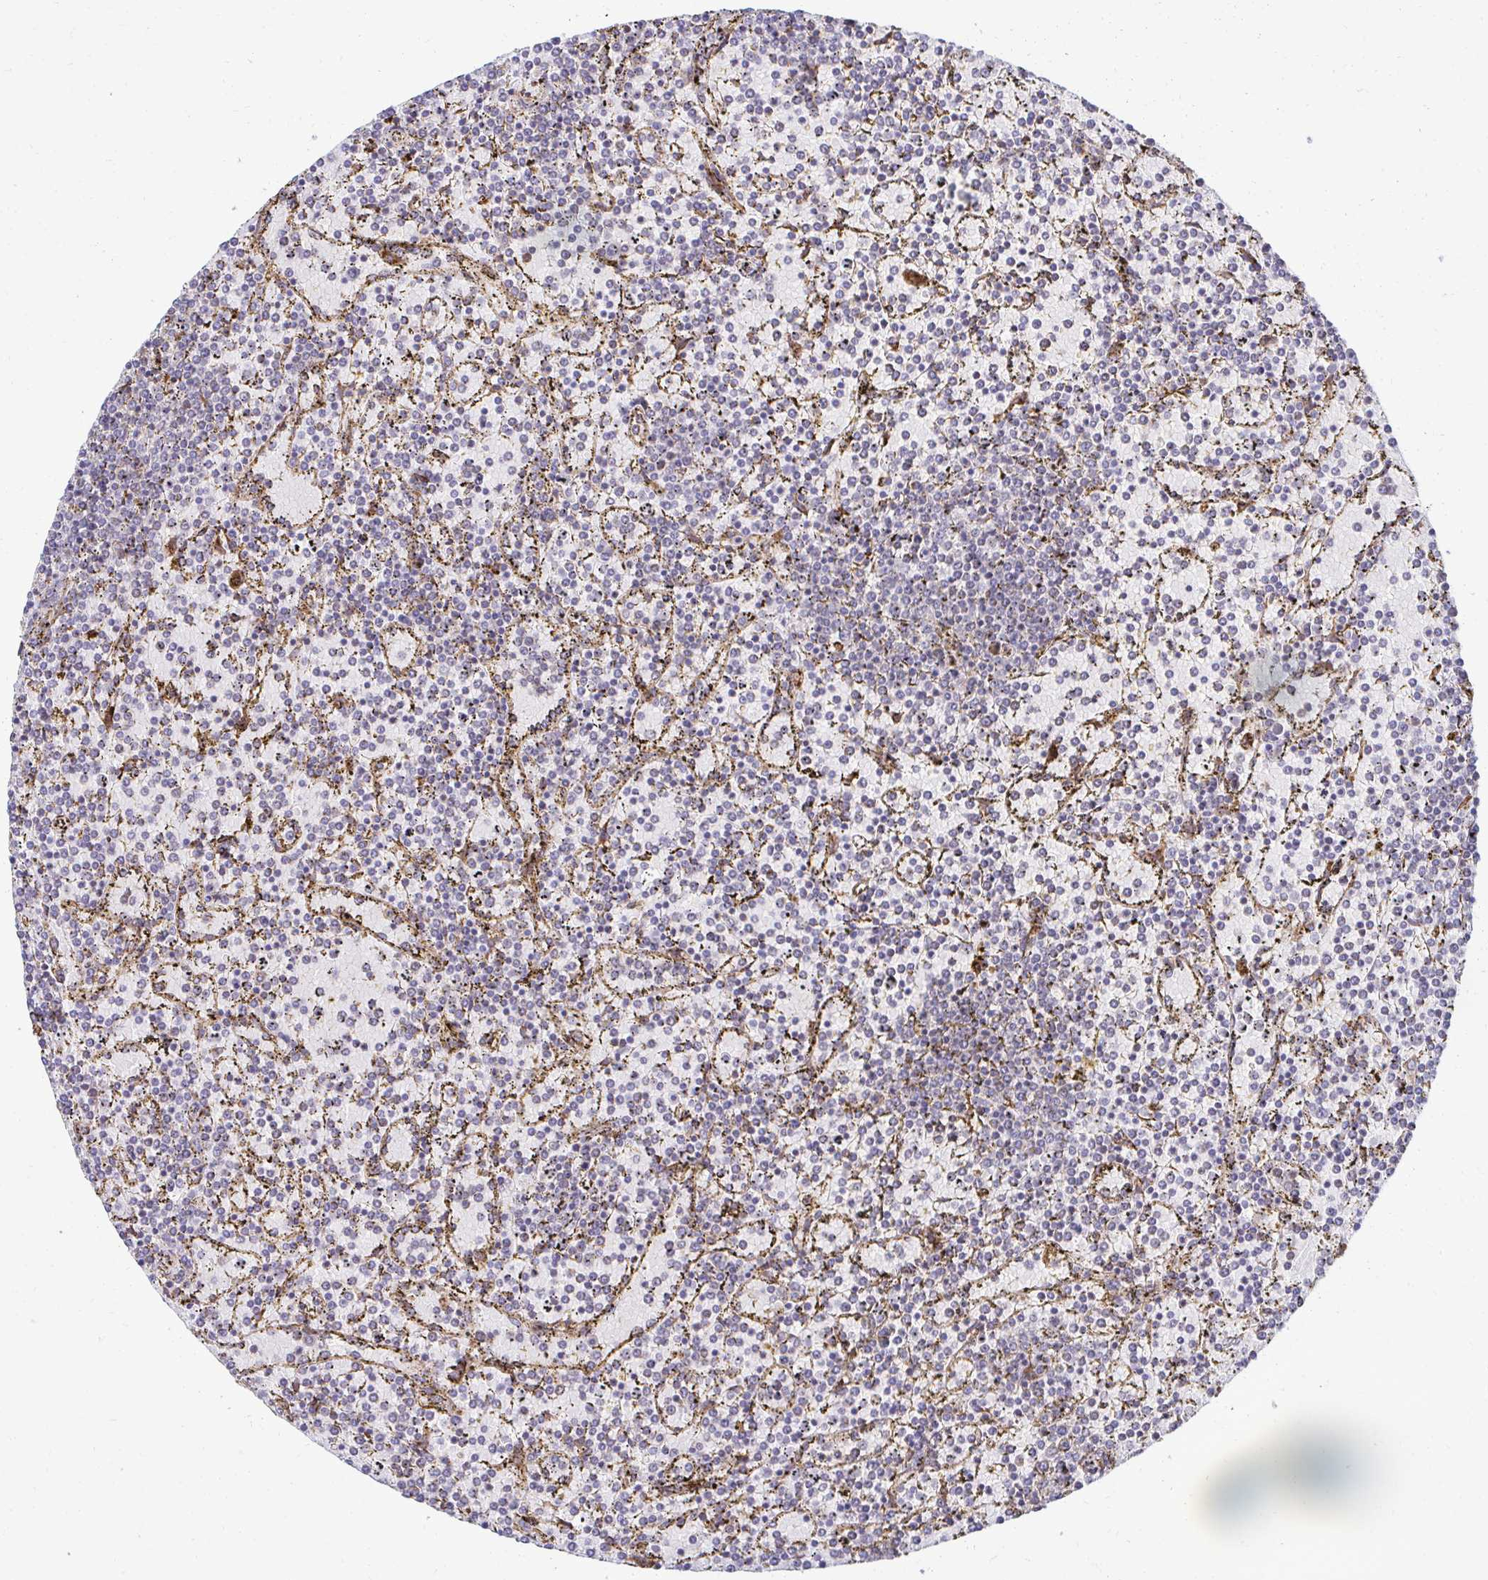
{"staining": {"intensity": "negative", "quantity": "none", "location": "none"}, "tissue": "lymphoma", "cell_type": "Tumor cells", "image_type": "cancer", "snomed": [{"axis": "morphology", "description": "Malignant lymphoma, non-Hodgkin's type, Low grade"}, {"axis": "topography", "description": "Spleen"}], "caption": "There is no significant positivity in tumor cells of lymphoma. (DAB immunohistochemistry with hematoxylin counter stain).", "gene": "HPS1", "patient": {"sex": "female", "age": 77}}